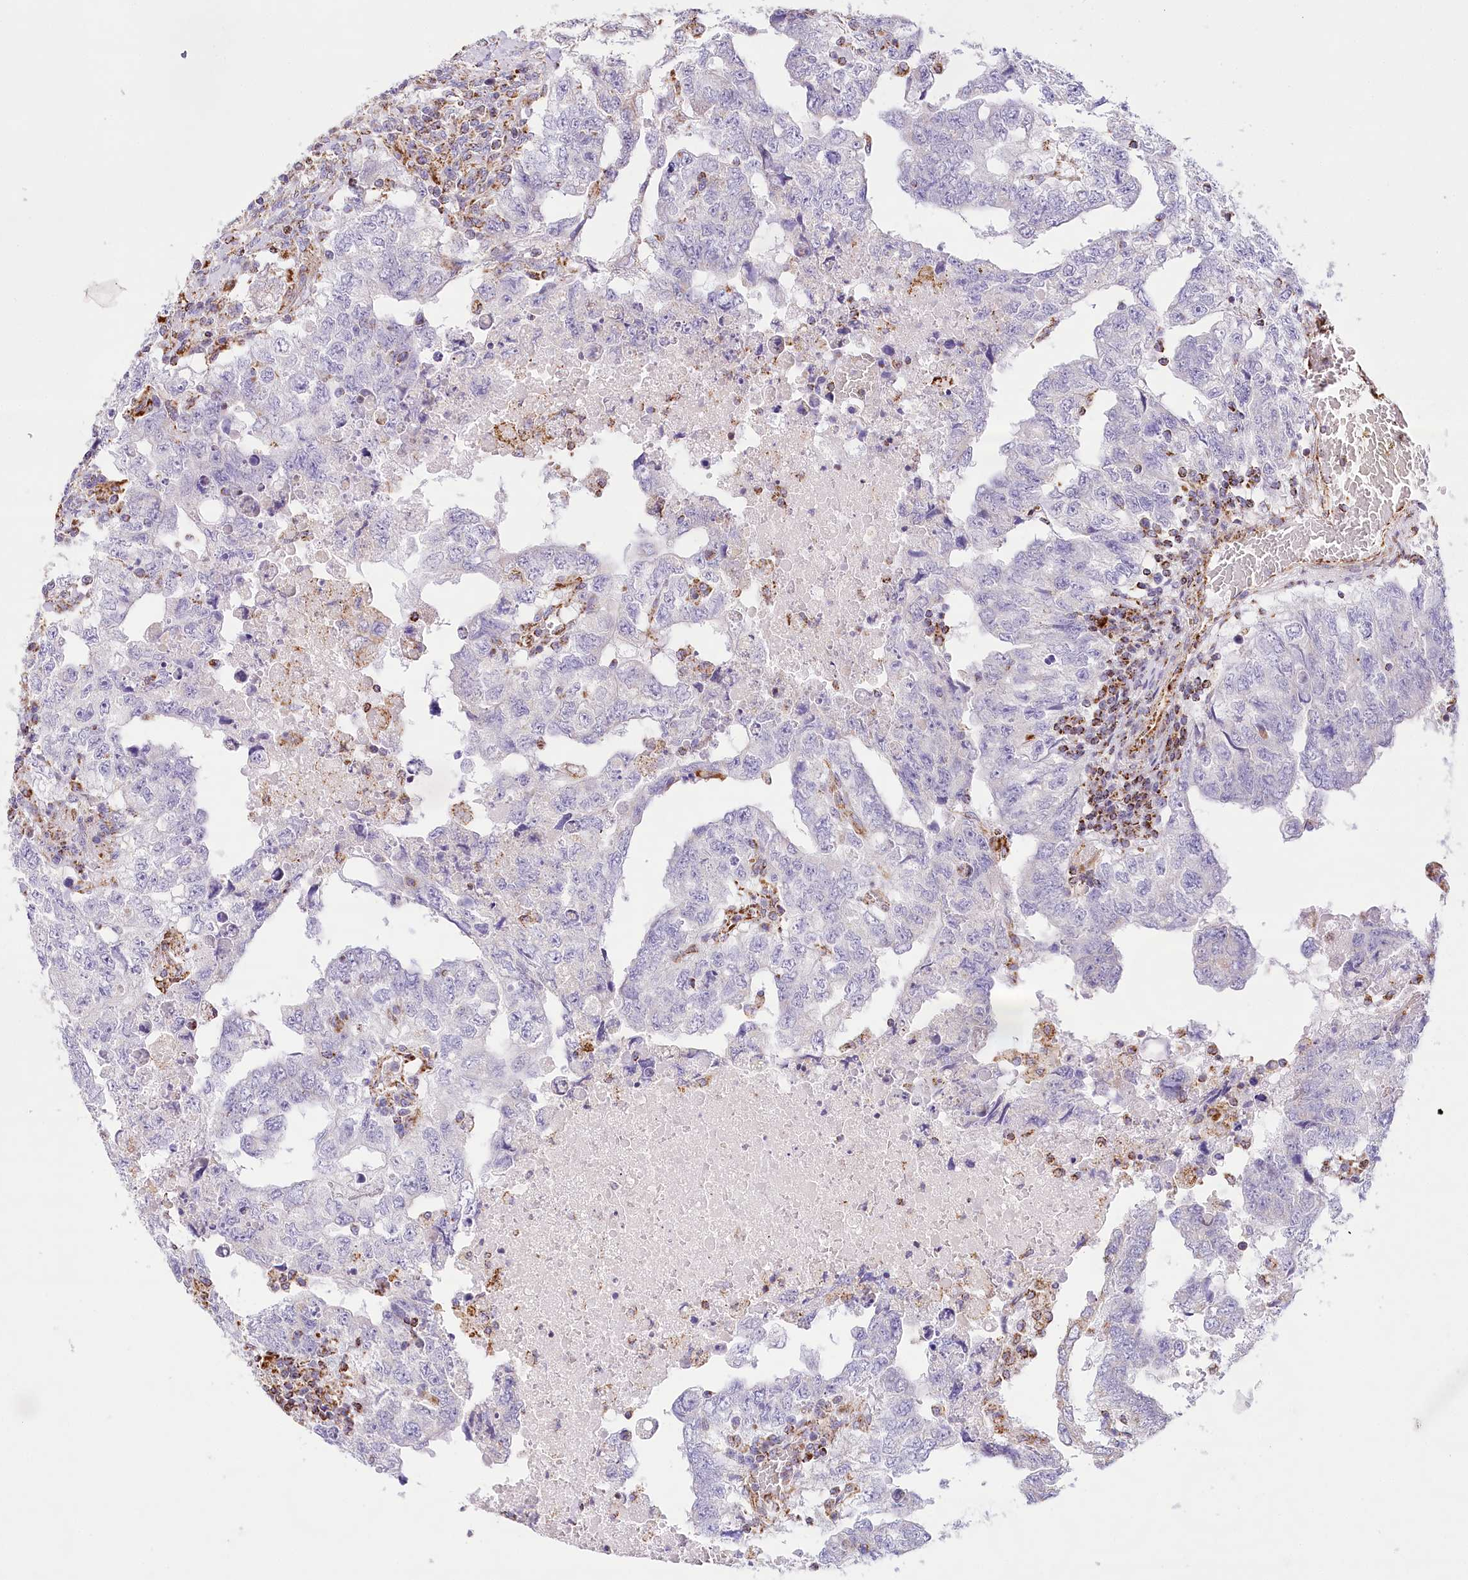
{"staining": {"intensity": "negative", "quantity": "none", "location": "none"}, "tissue": "testis cancer", "cell_type": "Tumor cells", "image_type": "cancer", "snomed": [{"axis": "morphology", "description": "Carcinoma, Embryonal, NOS"}, {"axis": "topography", "description": "Testis"}], "caption": "Immunohistochemistry of testis cancer demonstrates no staining in tumor cells.", "gene": "LSS", "patient": {"sex": "male", "age": 36}}